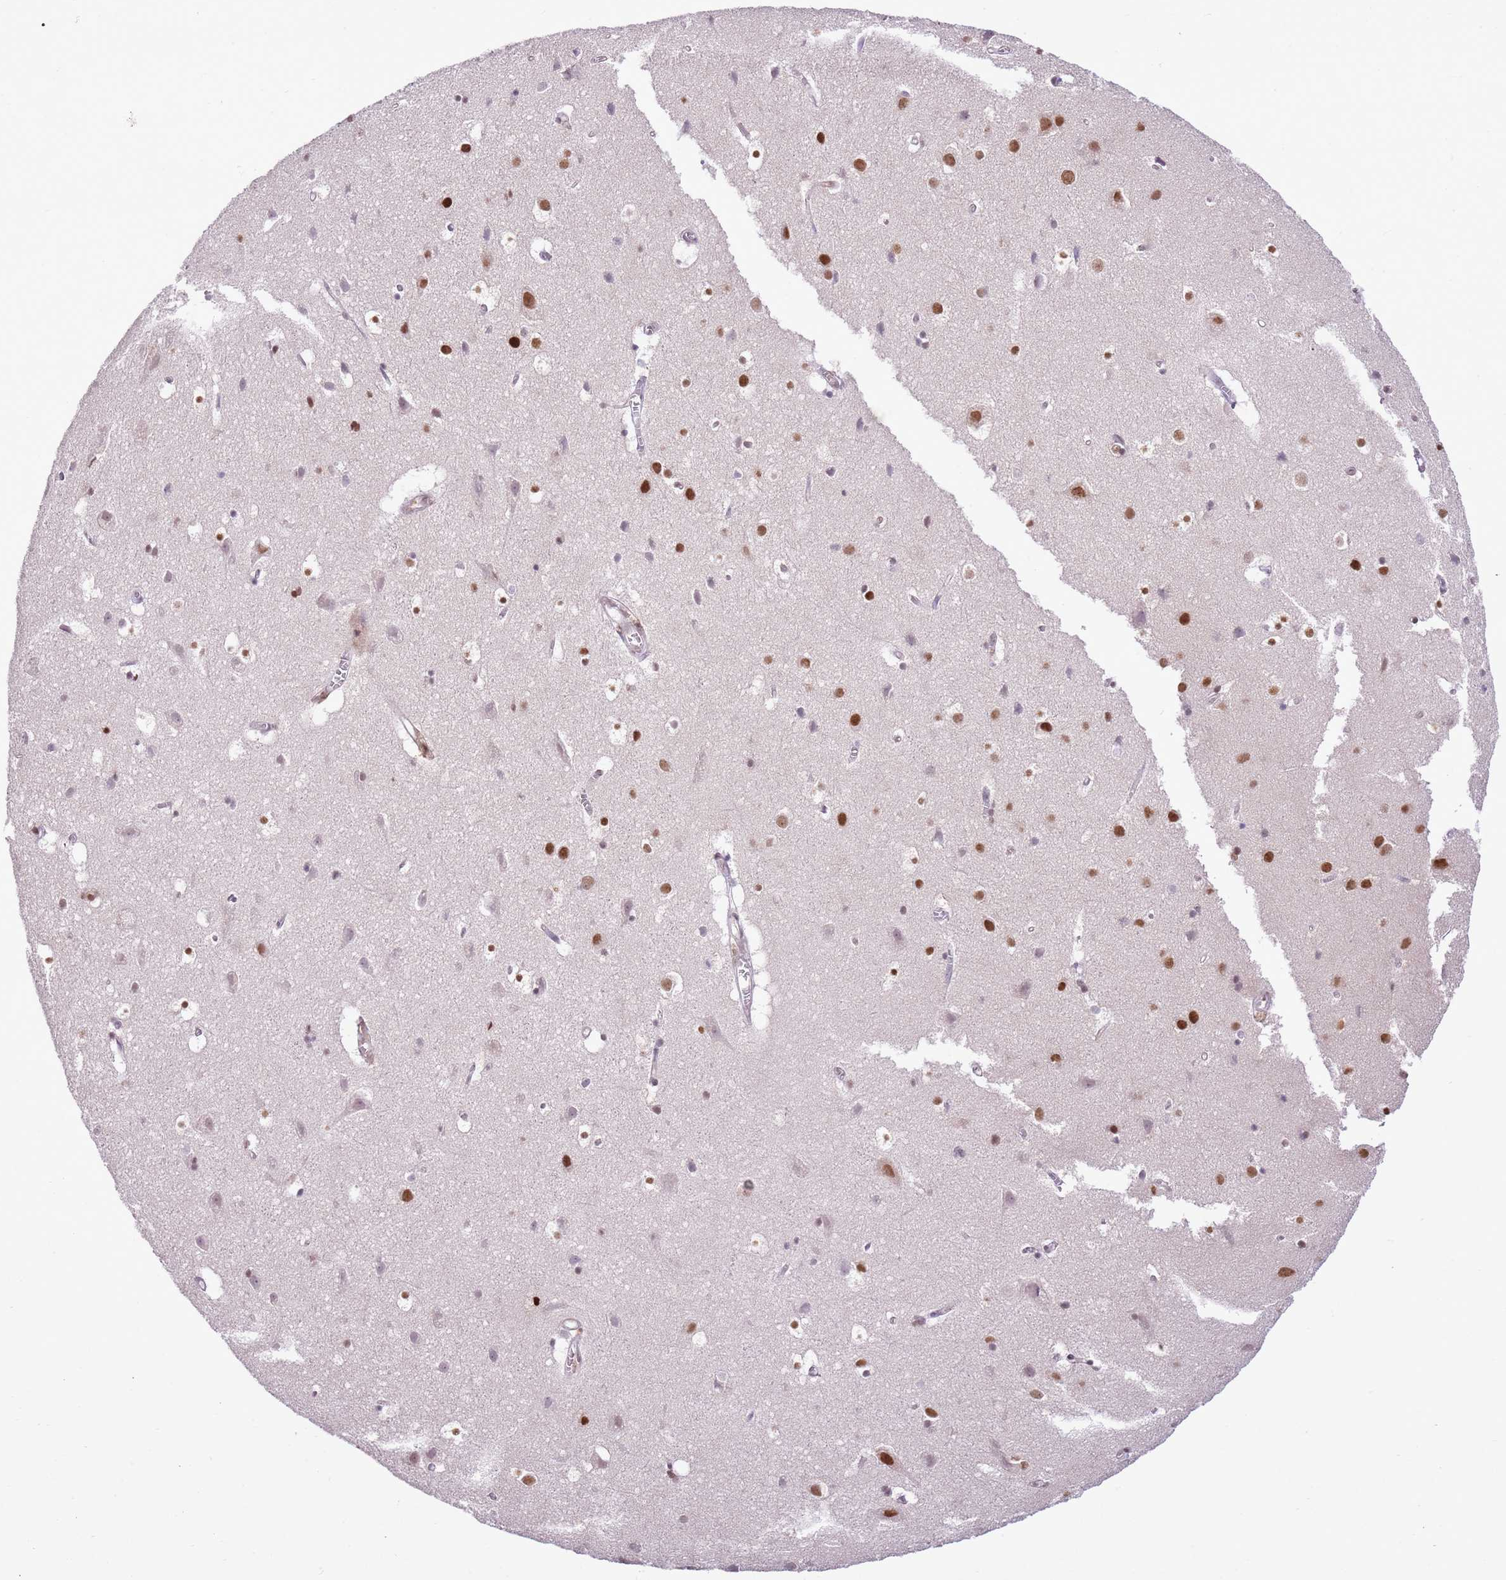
{"staining": {"intensity": "negative", "quantity": "none", "location": "none"}, "tissue": "cerebral cortex", "cell_type": "Endothelial cells", "image_type": "normal", "snomed": [{"axis": "morphology", "description": "Normal tissue, NOS"}, {"axis": "topography", "description": "Cerebral cortex"}], "caption": "This is a micrograph of immunohistochemistry staining of benign cerebral cortex, which shows no expression in endothelial cells.", "gene": "NACC2", "patient": {"sex": "male", "age": 54}}